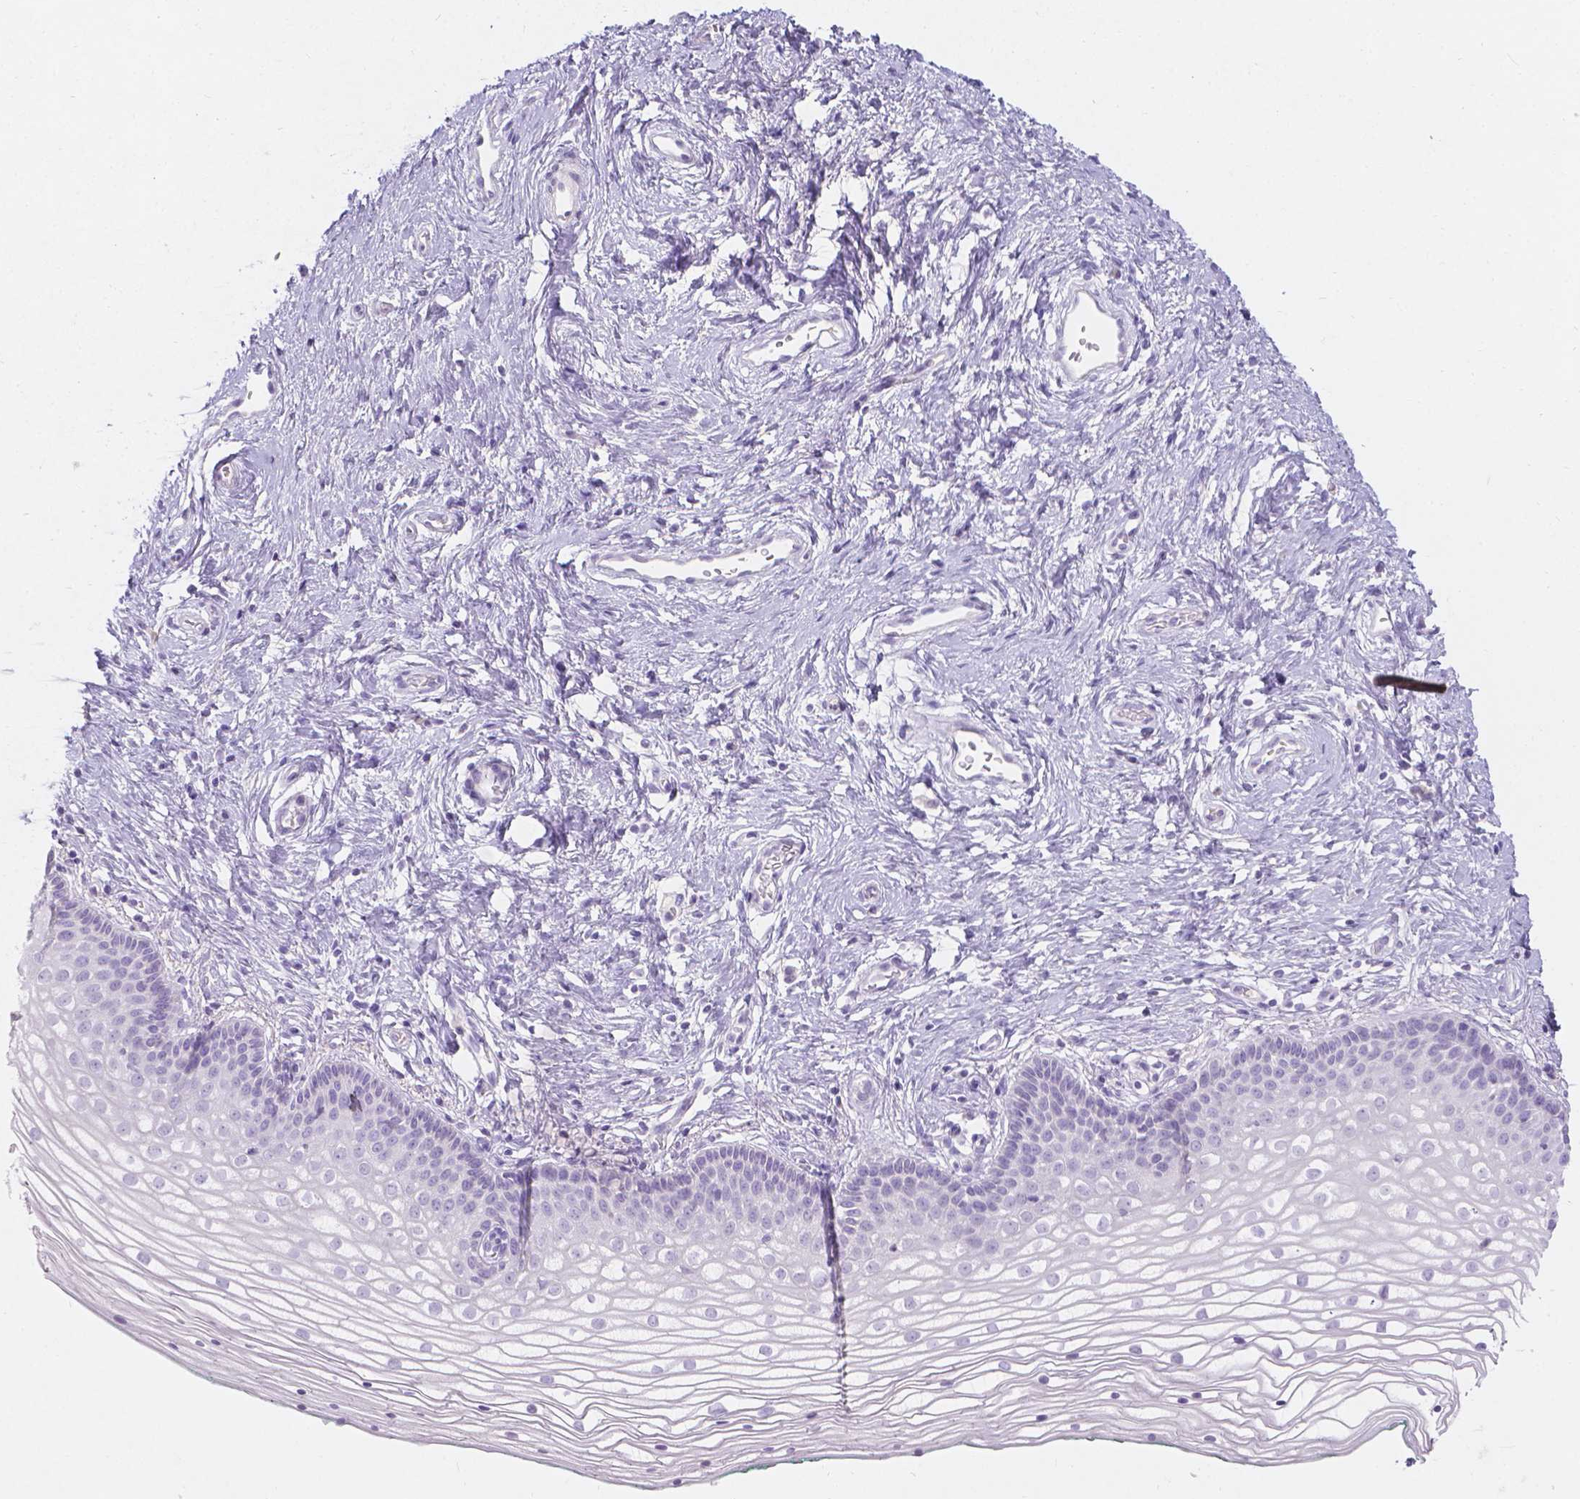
{"staining": {"intensity": "negative", "quantity": "none", "location": "none"}, "tissue": "vagina", "cell_type": "Squamous epithelial cells", "image_type": "normal", "snomed": [{"axis": "morphology", "description": "Normal tissue, NOS"}, {"axis": "topography", "description": "Vagina"}], "caption": "Histopathology image shows no significant protein positivity in squamous epithelial cells of unremarkable vagina. (DAB (3,3'-diaminobenzidine) immunohistochemistry with hematoxylin counter stain).", "gene": "GAL3ST2", "patient": {"sex": "female", "age": 36}}